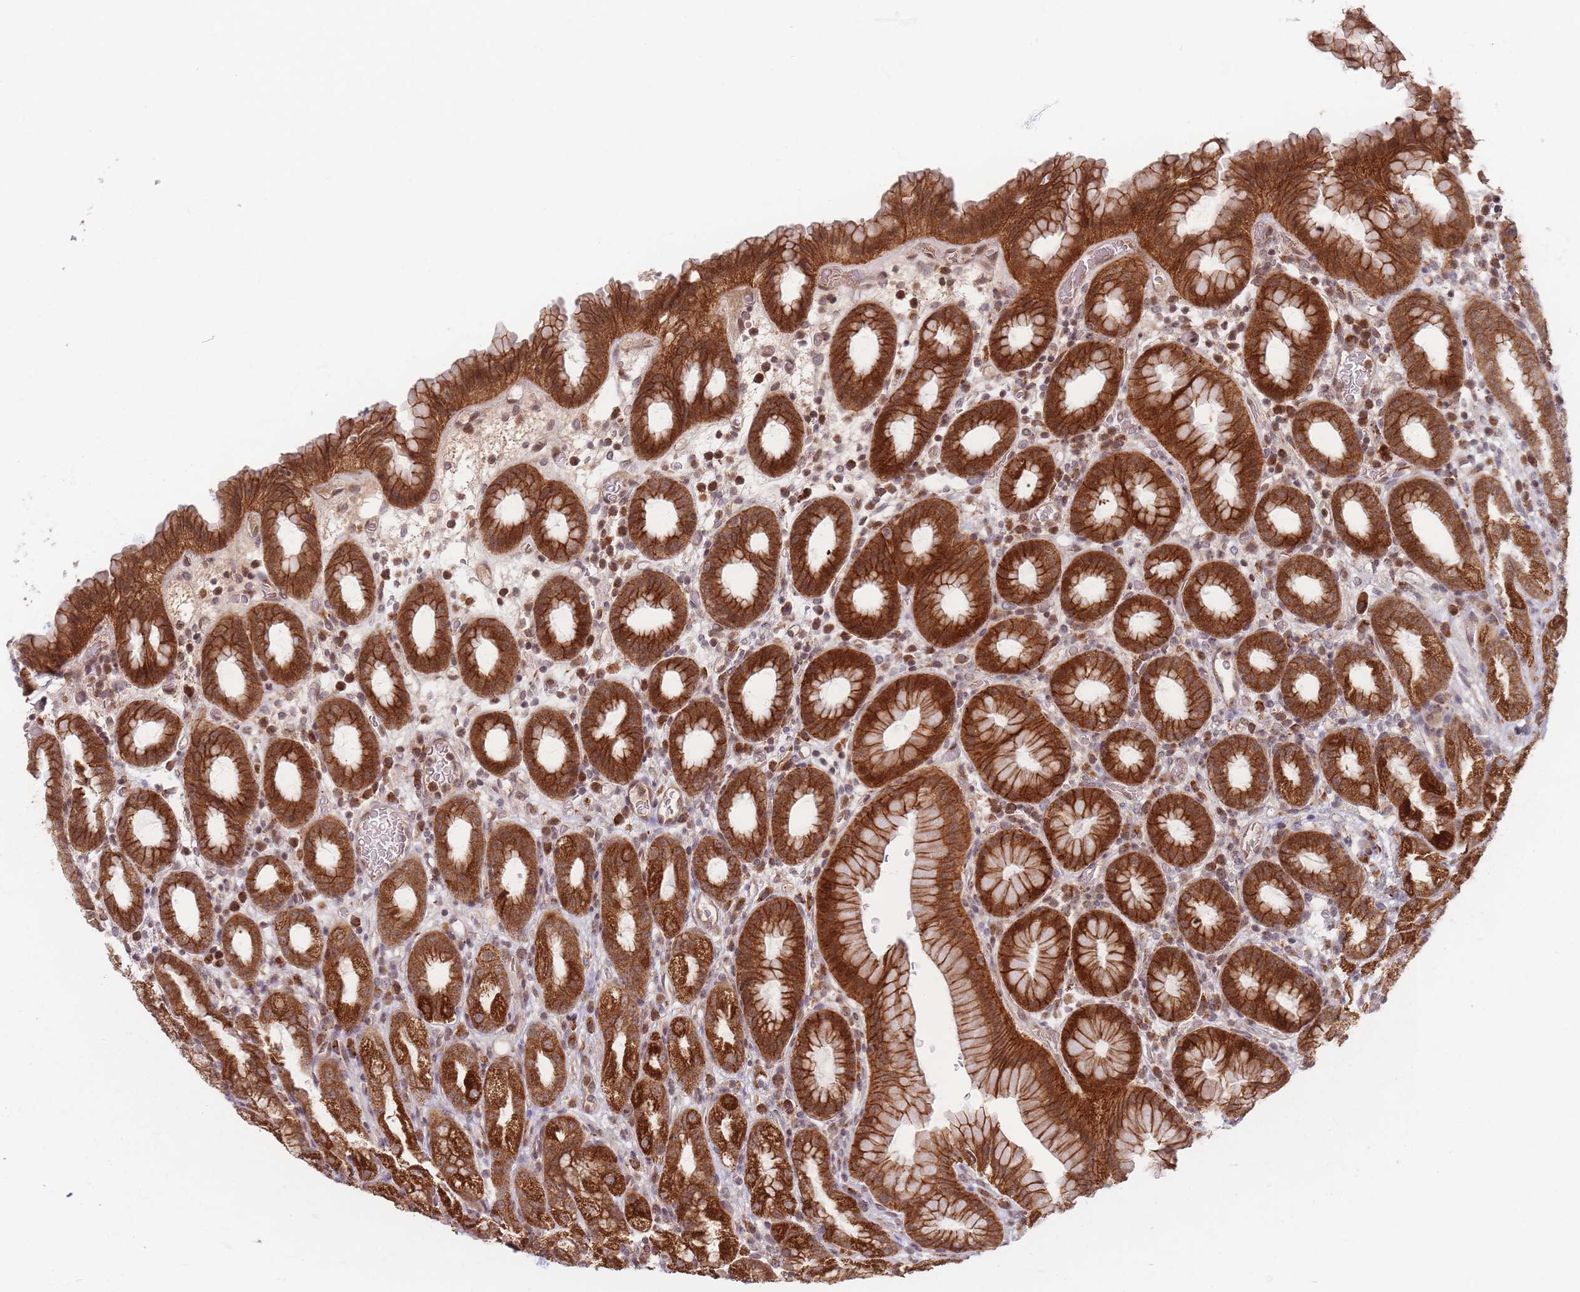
{"staining": {"intensity": "strong", "quantity": ">75%", "location": "cytoplasmic/membranous"}, "tissue": "stomach", "cell_type": "Glandular cells", "image_type": "normal", "snomed": [{"axis": "morphology", "description": "Normal tissue, NOS"}, {"axis": "topography", "description": "Stomach, upper"}, {"axis": "topography", "description": "Stomach, lower"}, {"axis": "topography", "description": "Small intestine"}], "caption": "Protein staining by immunohistochemistry demonstrates strong cytoplasmic/membranous expression in approximately >75% of glandular cells in normal stomach.", "gene": "RADX", "patient": {"sex": "male", "age": 68}}